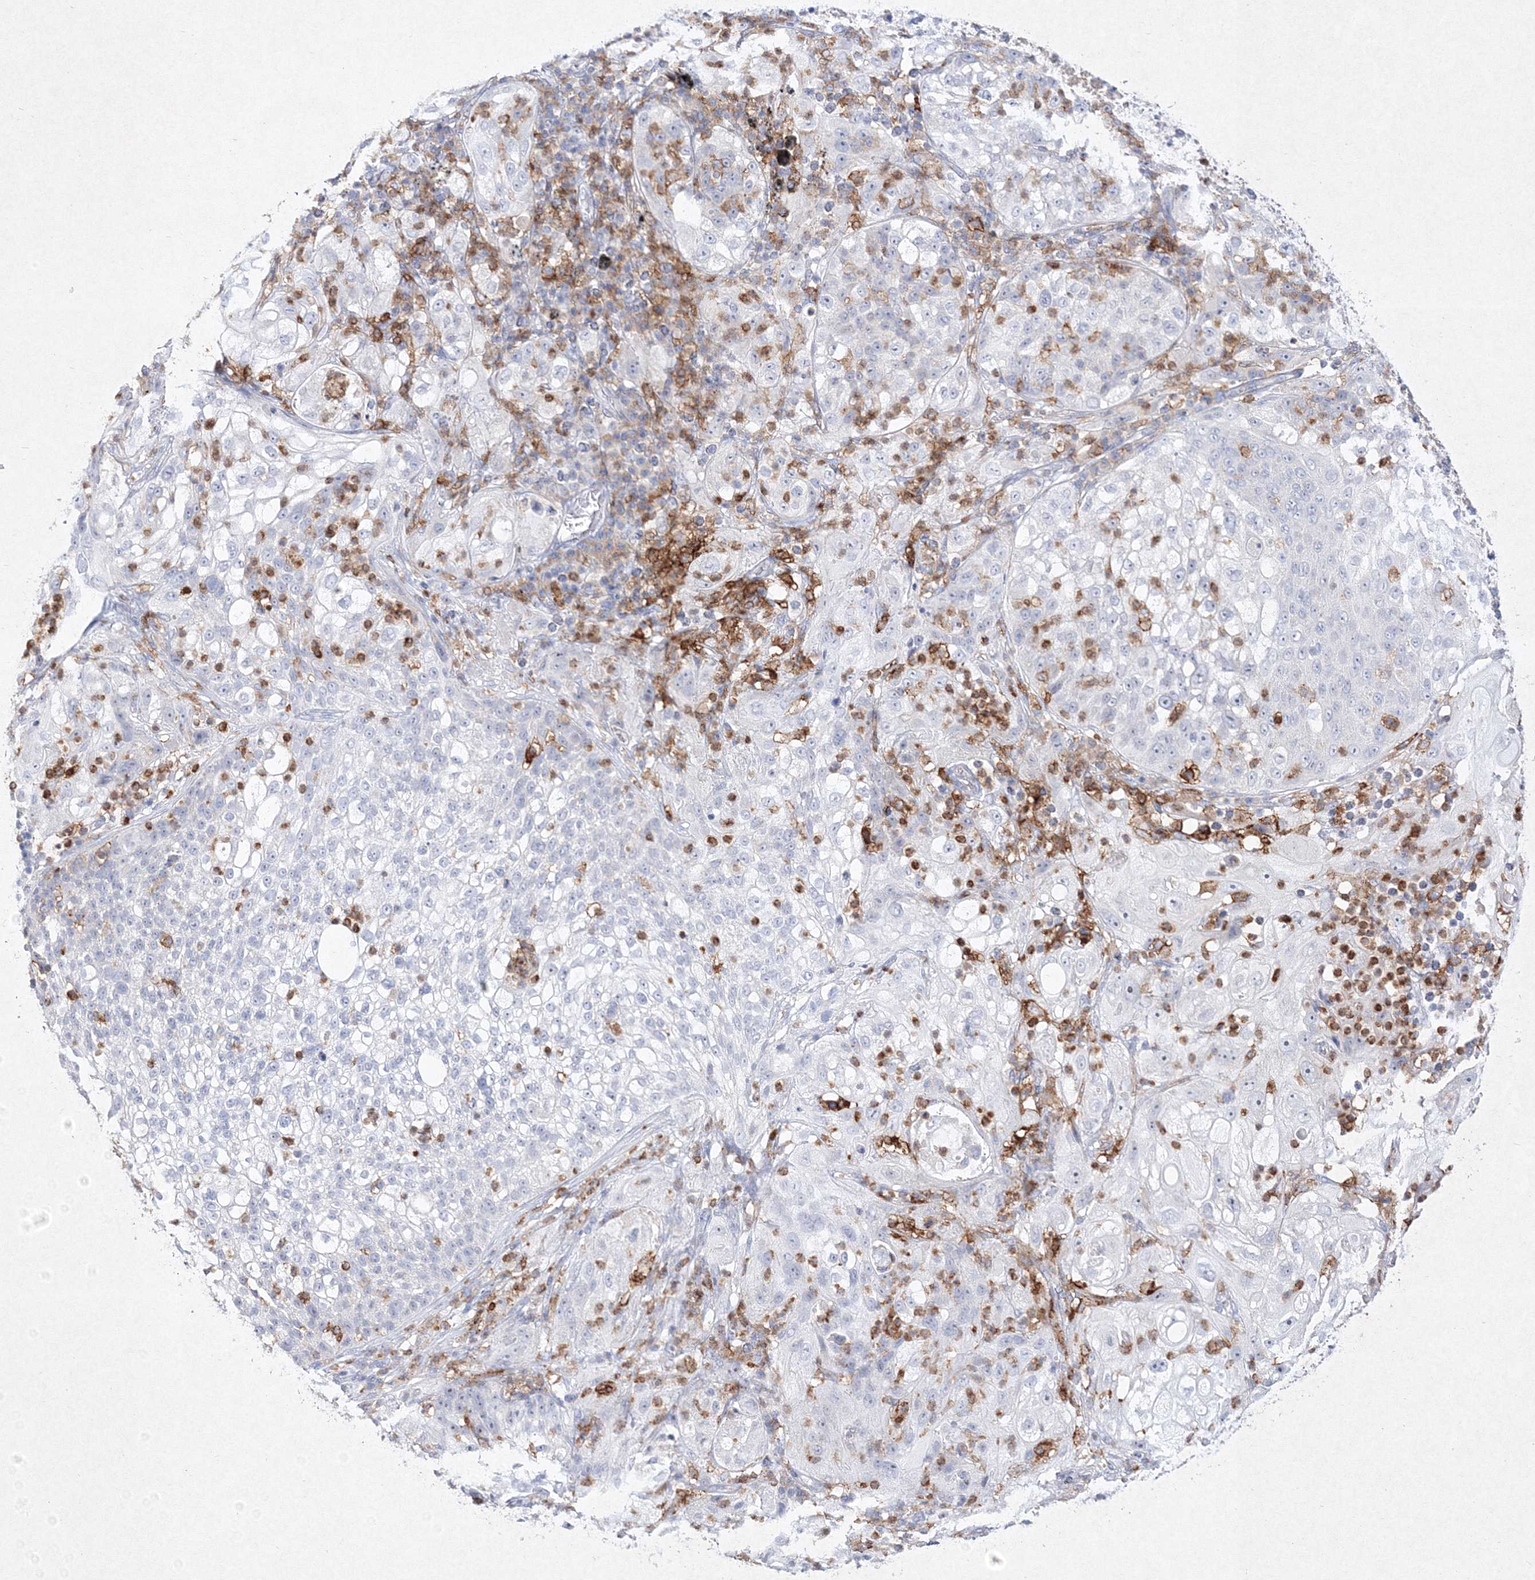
{"staining": {"intensity": "negative", "quantity": "none", "location": "none"}, "tissue": "lung cancer", "cell_type": "Tumor cells", "image_type": "cancer", "snomed": [{"axis": "morphology", "description": "Inflammation, NOS"}, {"axis": "morphology", "description": "Squamous cell carcinoma, NOS"}, {"axis": "topography", "description": "Lymph node"}, {"axis": "topography", "description": "Soft tissue"}, {"axis": "topography", "description": "Lung"}], "caption": "The histopathology image demonstrates no significant staining in tumor cells of lung squamous cell carcinoma.", "gene": "HCST", "patient": {"sex": "male", "age": 66}}